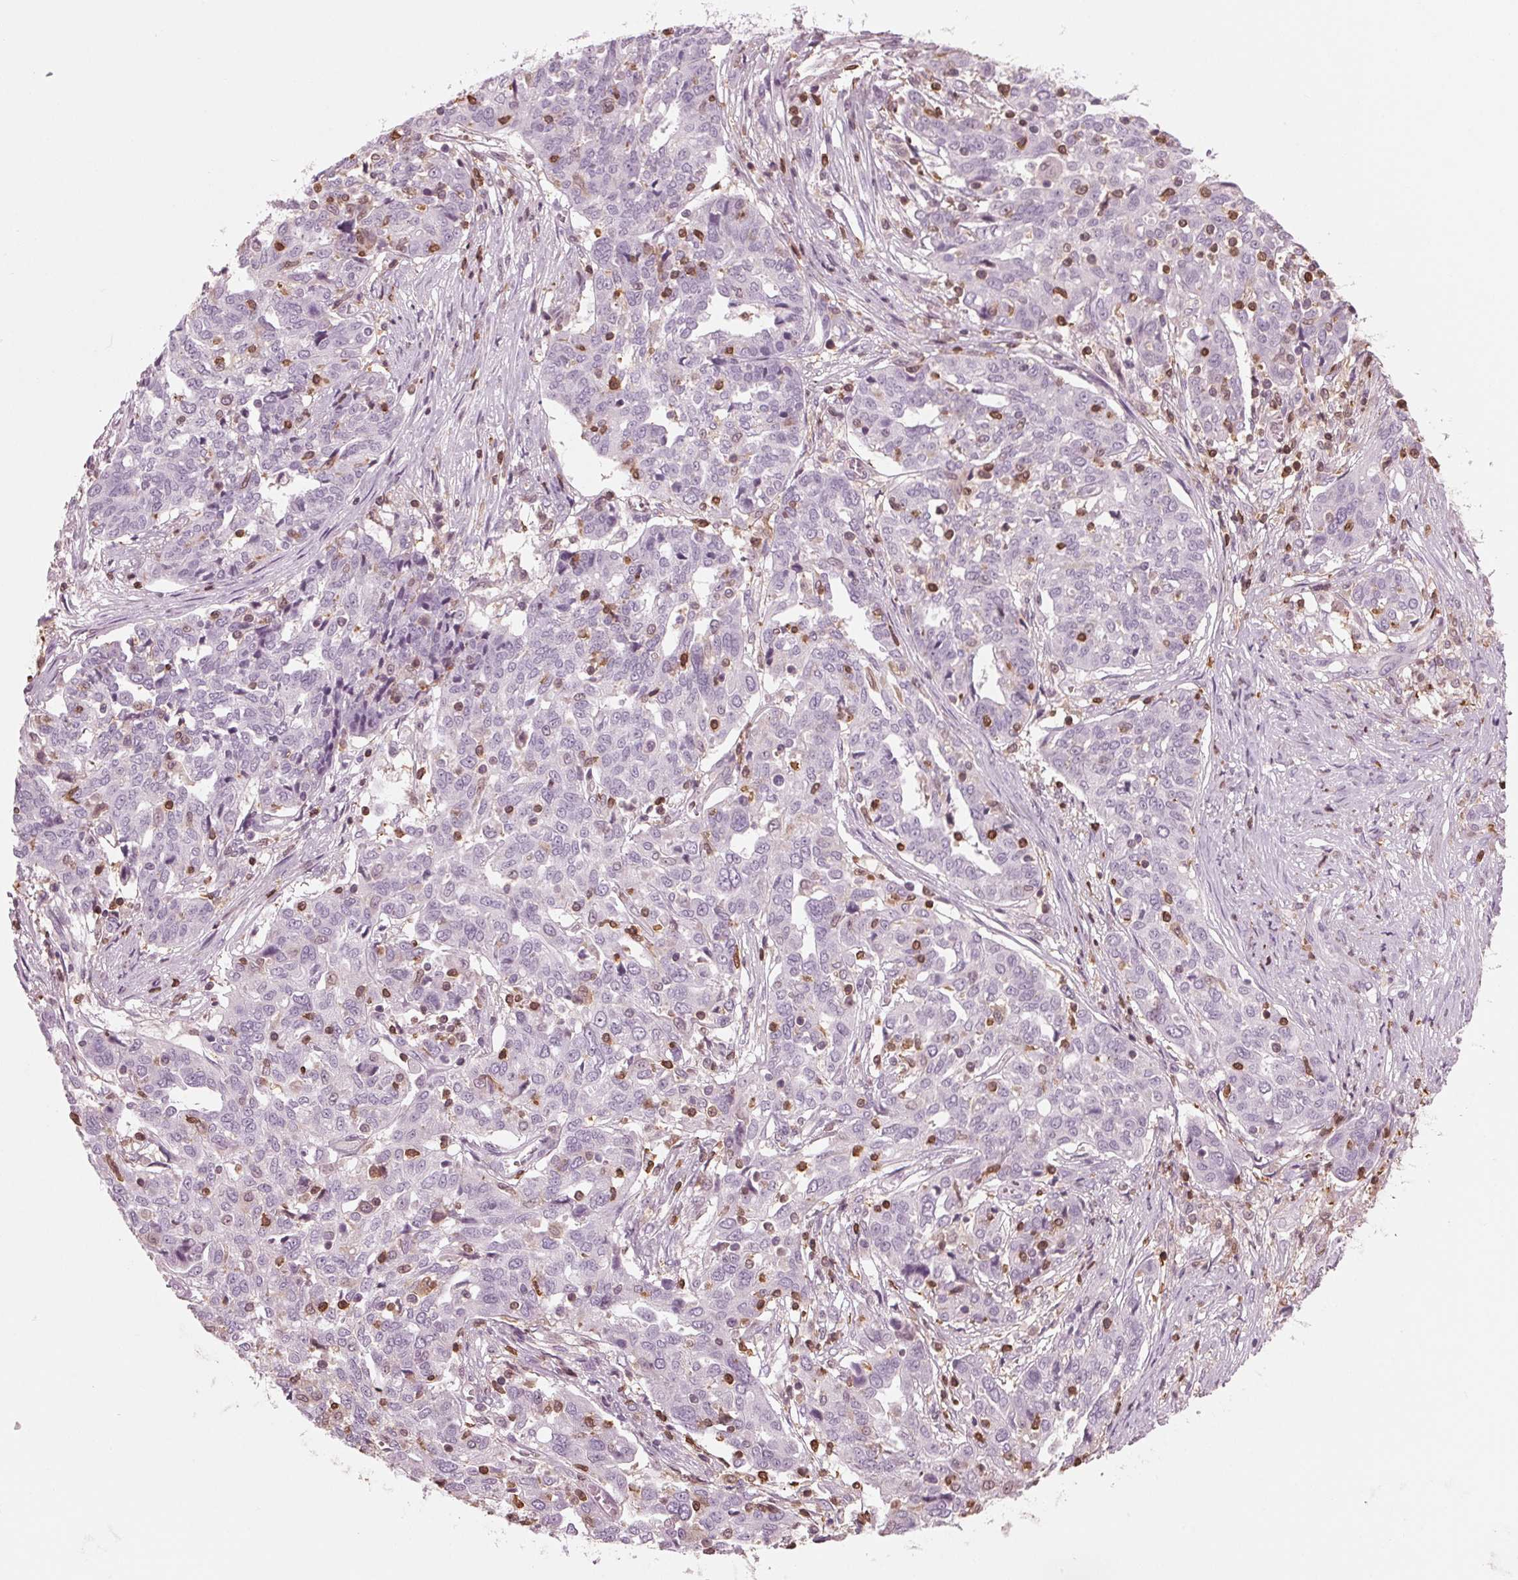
{"staining": {"intensity": "negative", "quantity": "none", "location": "none"}, "tissue": "ovarian cancer", "cell_type": "Tumor cells", "image_type": "cancer", "snomed": [{"axis": "morphology", "description": "Cystadenocarcinoma, serous, NOS"}, {"axis": "topography", "description": "Ovary"}], "caption": "Immunohistochemical staining of ovarian serous cystadenocarcinoma displays no significant staining in tumor cells.", "gene": "BTLA", "patient": {"sex": "female", "age": 67}}